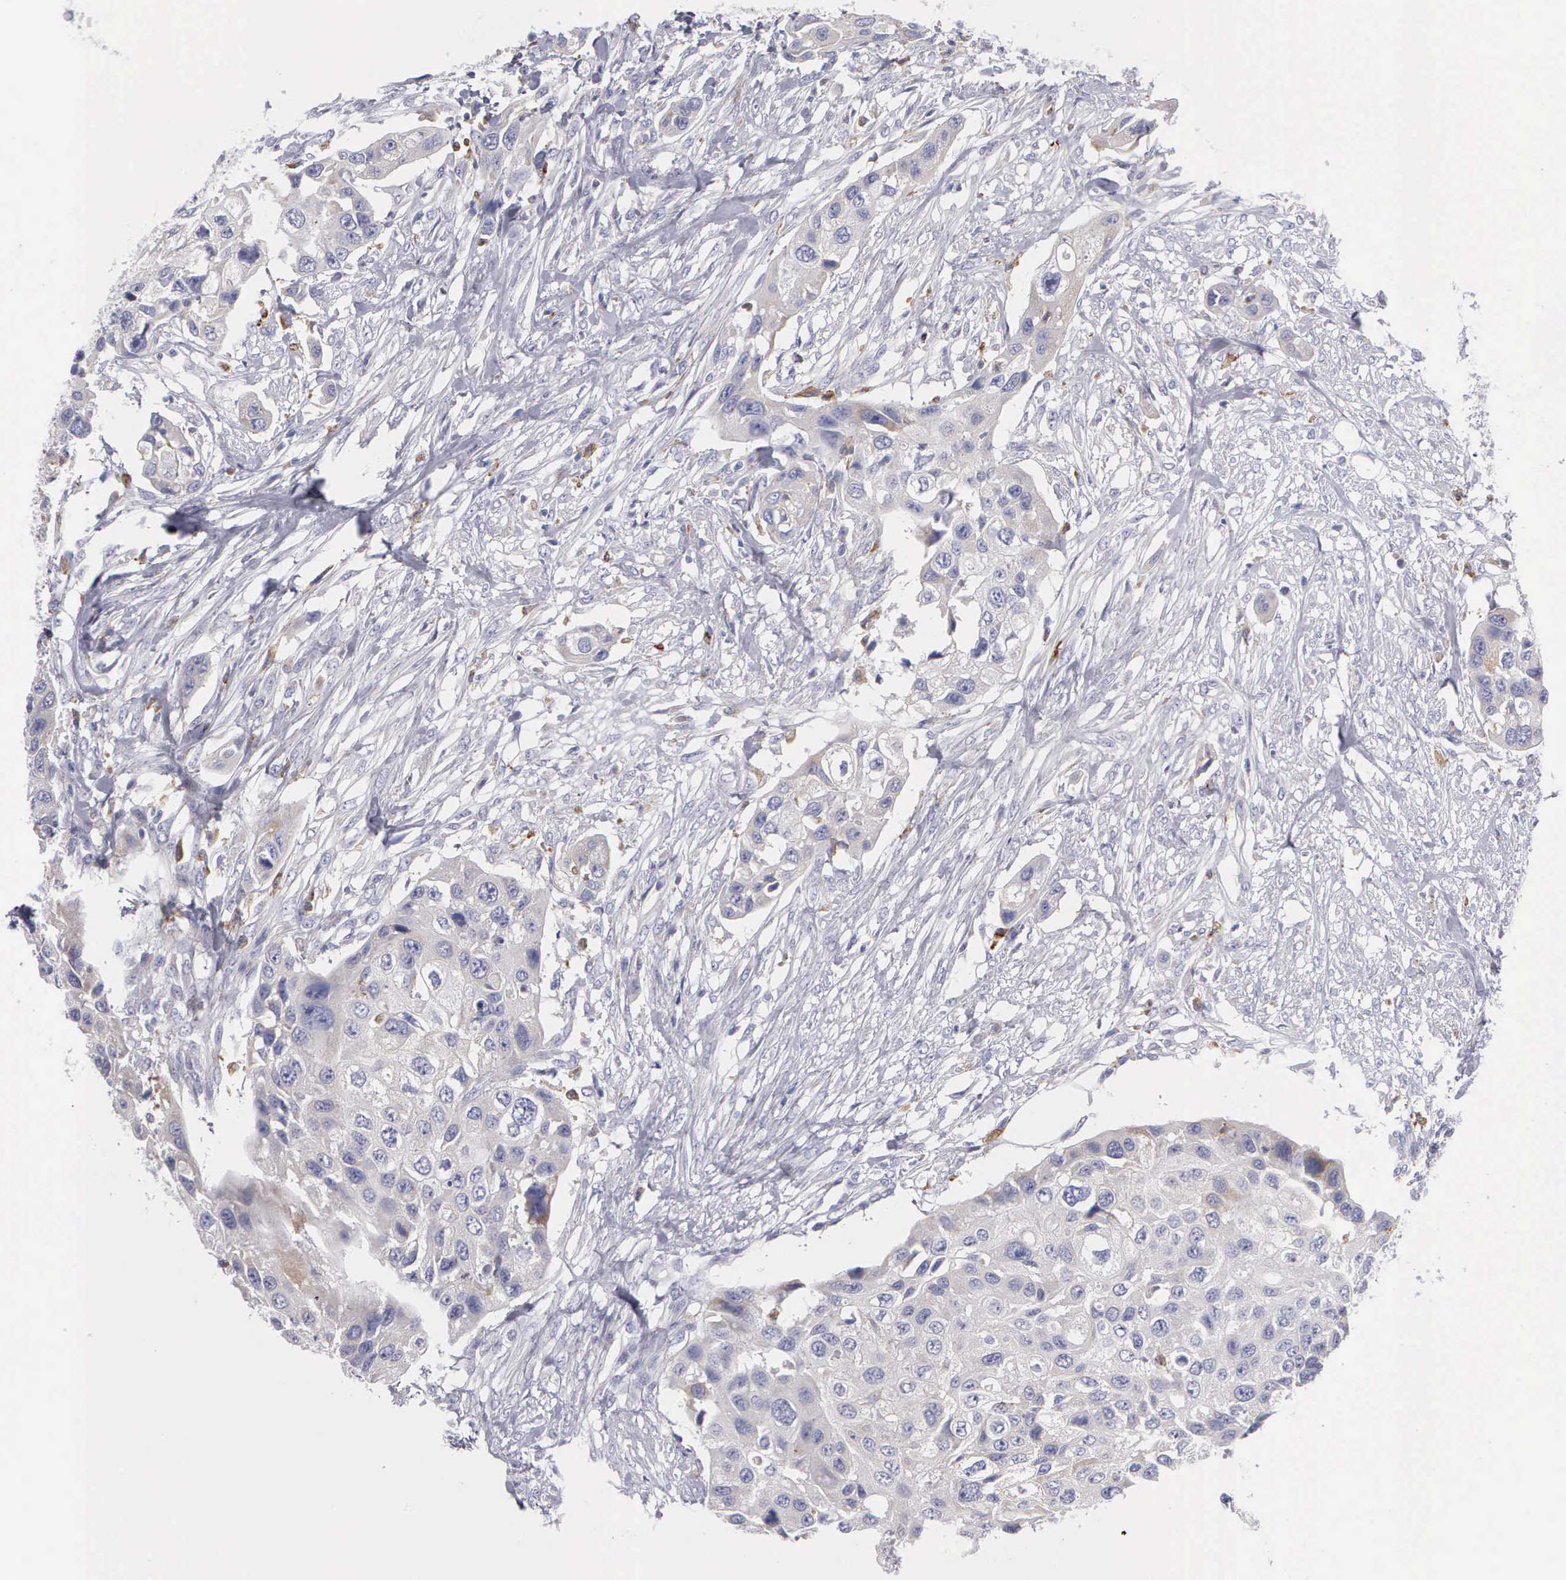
{"staining": {"intensity": "weak", "quantity": "<25%", "location": "cytoplasmic/membranous"}, "tissue": "urothelial cancer", "cell_type": "Tumor cells", "image_type": "cancer", "snomed": [{"axis": "morphology", "description": "Urothelial carcinoma, High grade"}, {"axis": "topography", "description": "Urinary bladder"}], "caption": "The histopathology image displays no significant positivity in tumor cells of high-grade urothelial carcinoma.", "gene": "TYRP1", "patient": {"sex": "male", "age": 55}}